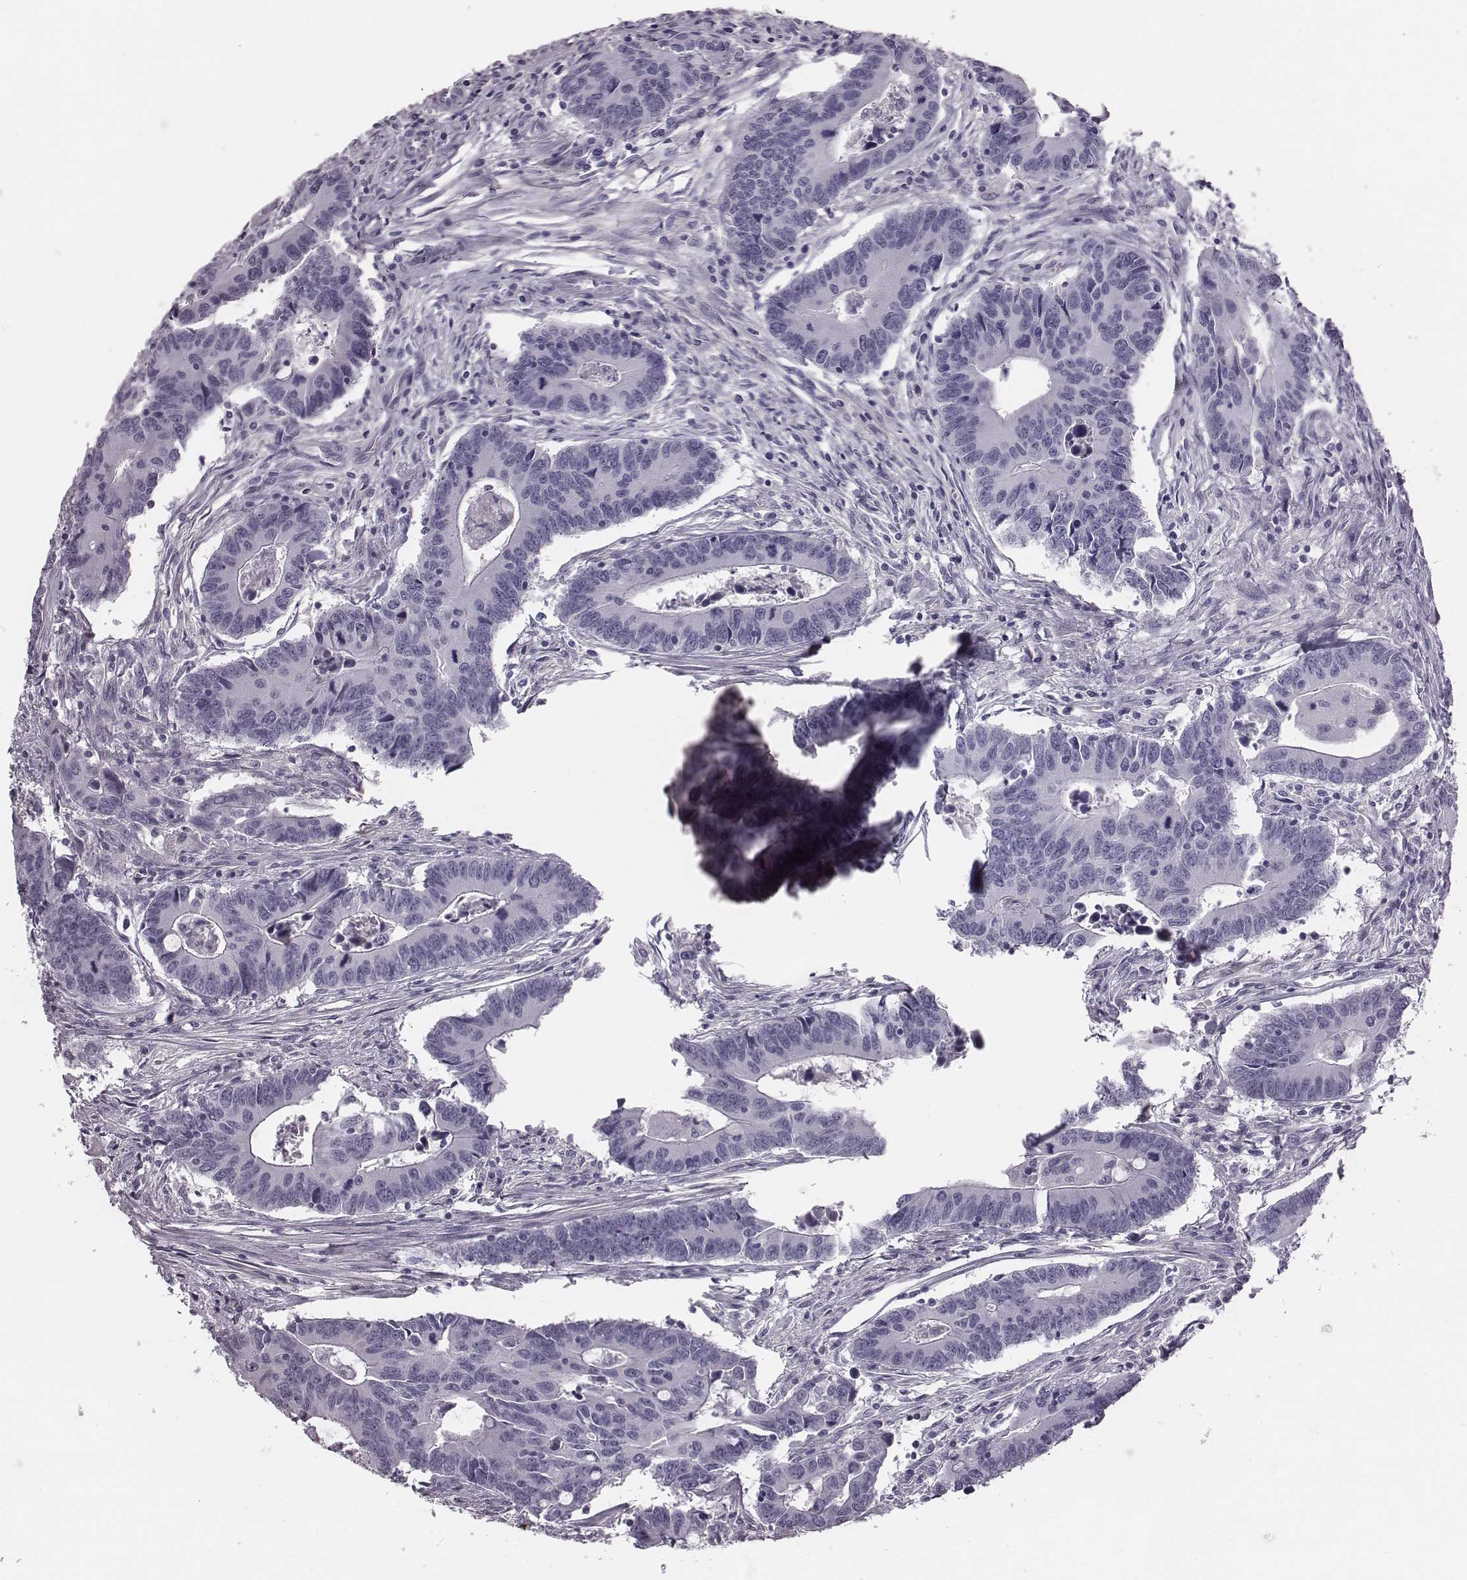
{"staining": {"intensity": "negative", "quantity": "none", "location": "none"}, "tissue": "colorectal cancer", "cell_type": "Tumor cells", "image_type": "cancer", "snomed": [{"axis": "morphology", "description": "Adenocarcinoma, NOS"}, {"axis": "topography", "description": "Rectum"}], "caption": "This is an immunohistochemistry (IHC) image of colorectal cancer. There is no positivity in tumor cells.", "gene": "CRISP1", "patient": {"sex": "male", "age": 67}}